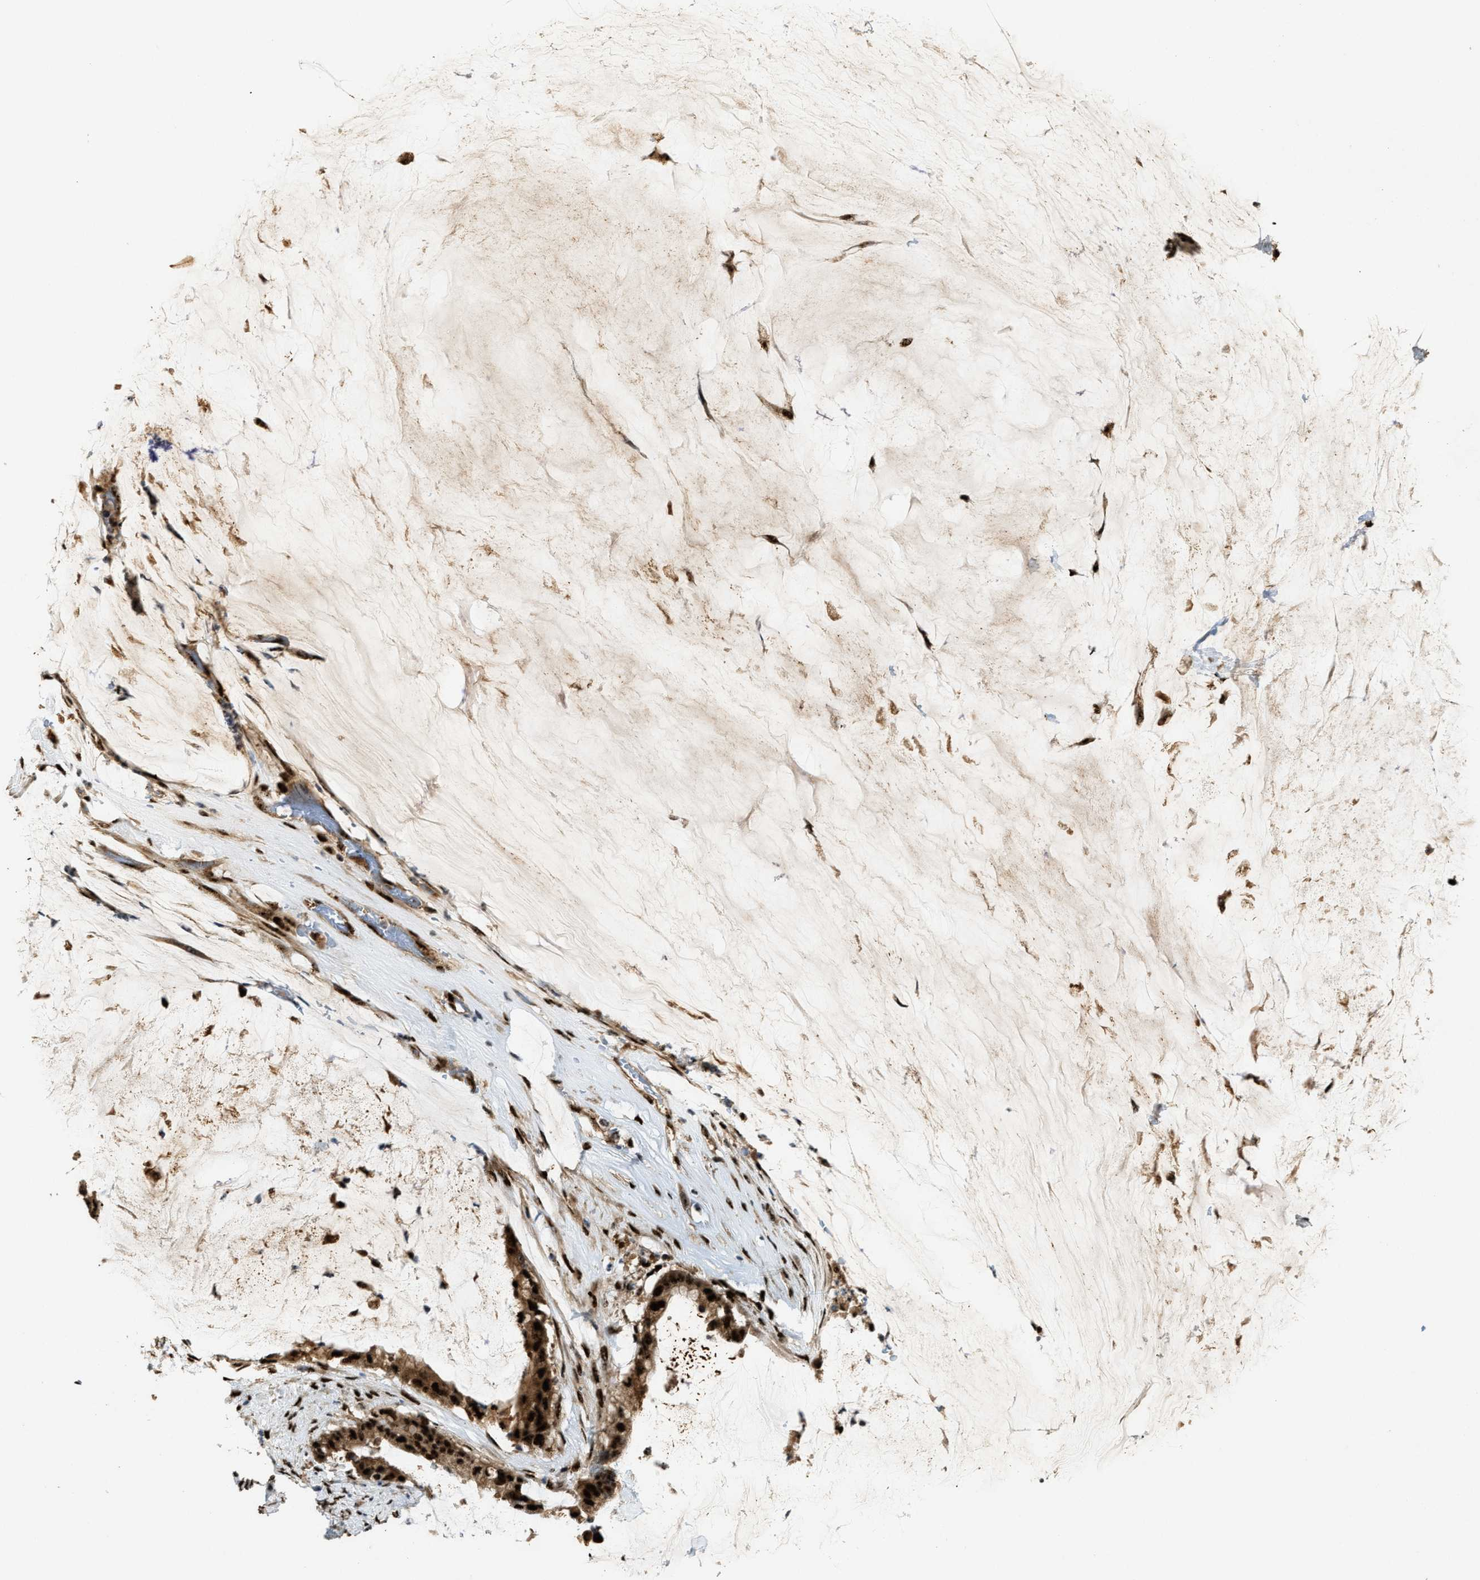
{"staining": {"intensity": "strong", "quantity": ">75%", "location": "cytoplasmic/membranous,nuclear"}, "tissue": "pancreatic cancer", "cell_type": "Tumor cells", "image_type": "cancer", "snomed": [{"axis": "morphology", "description": "Adenocarcinoma, NOS"}, {"axis": "topography", "description": "Pancreas"}], "caption": "Protein expression analysis of human pancreatic cancer (adenocarcinoma) reveals strong cytoplasmic/membranous and nuclear expression in approximately >75% of tumor cells.", "gene": "ZNF687", "patient": {"sex": "male", "age": 41}}